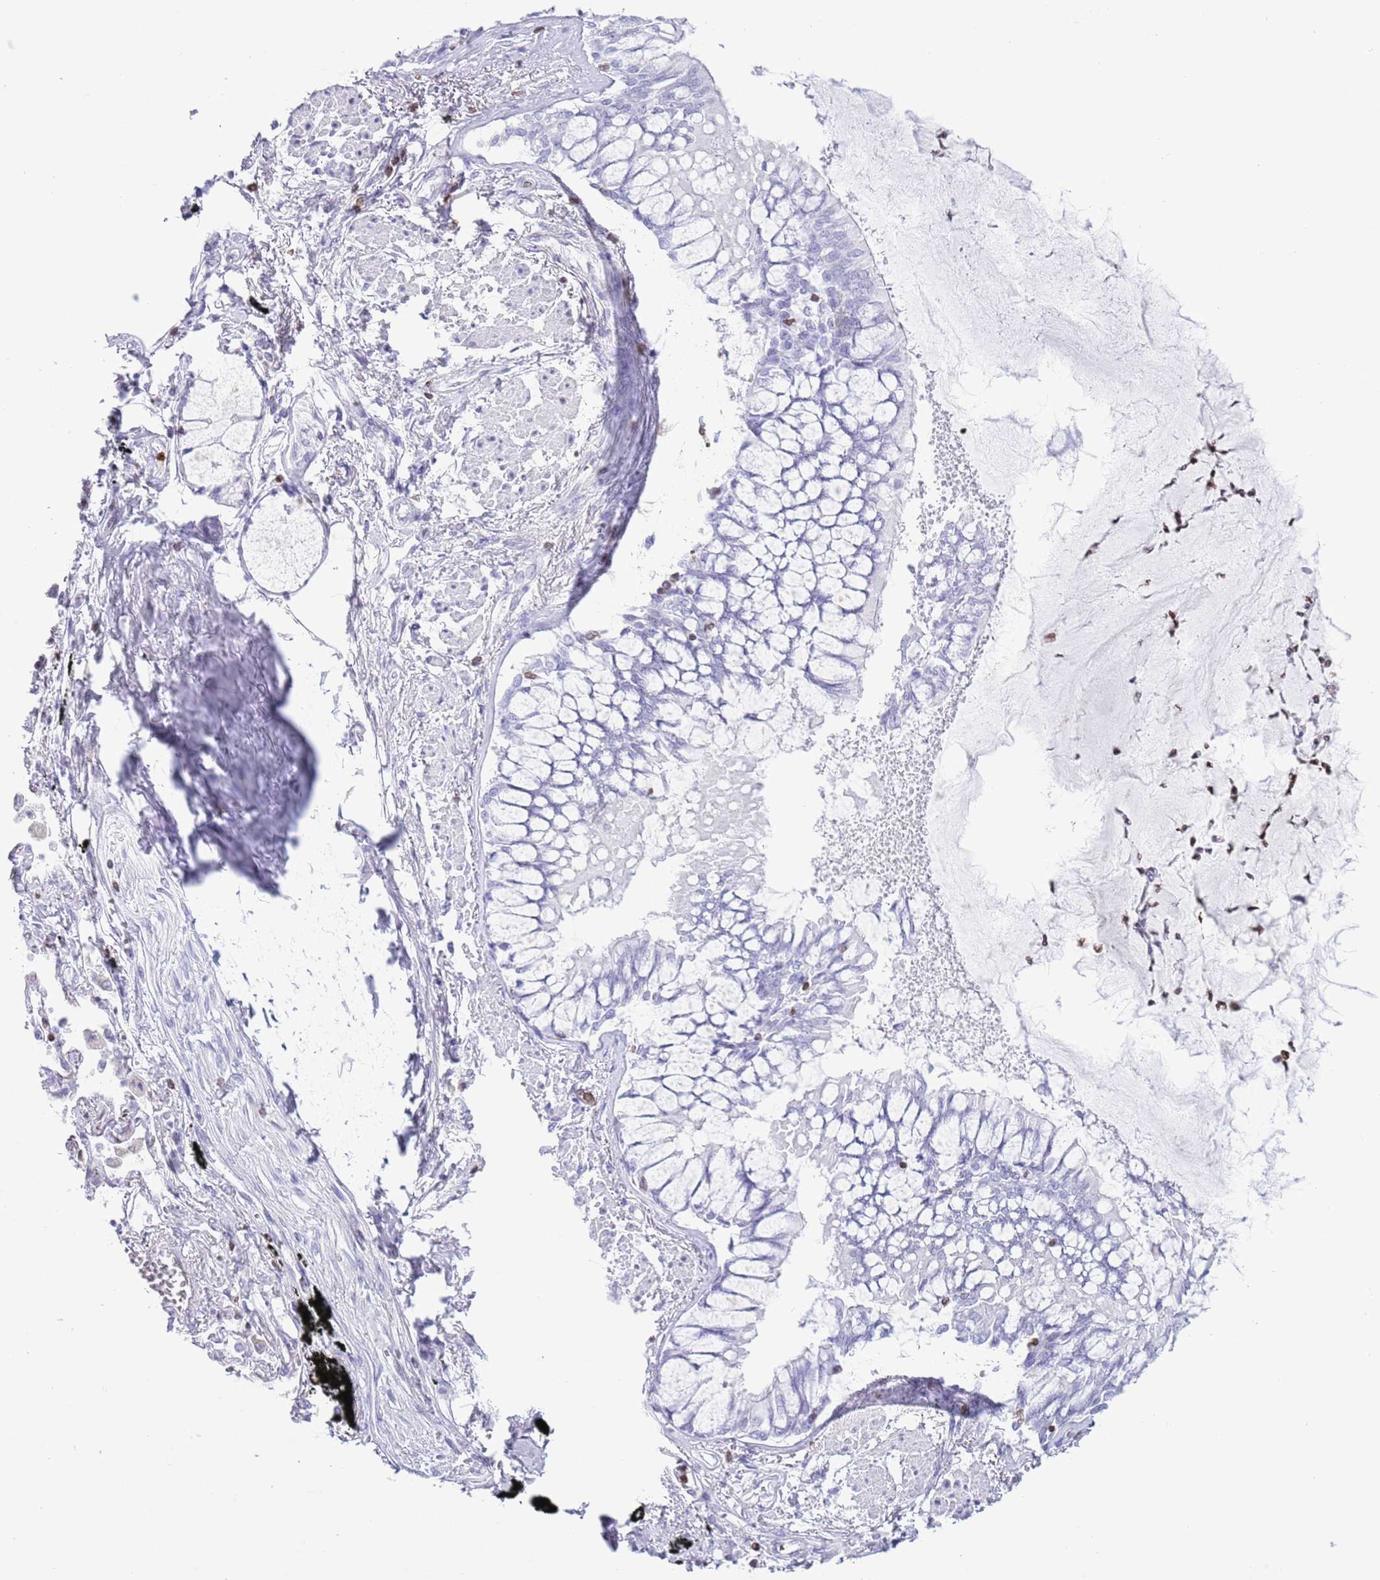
{"staining": {"intensity": "negative", "quantity": "none", "location": "none"}, "tissue": "lung cancer", "cell_type": "Tumor cells", "image_type": "cancer", "snomed": [{"axis": "morphology", "description": "Adenocarcinoma, NOS"}, {"axis": "topography", "description": "Lung"}], "caption": "Lung adenocarcinoma was stained to show a protein in brown. There is no significant expression in tumor cells. The staining is performed using DAB brown chromogen with nuclei counter-stained in using hematoxylin.", "gene": "LBR", "patient": {"sex": "male", "age": 67}}